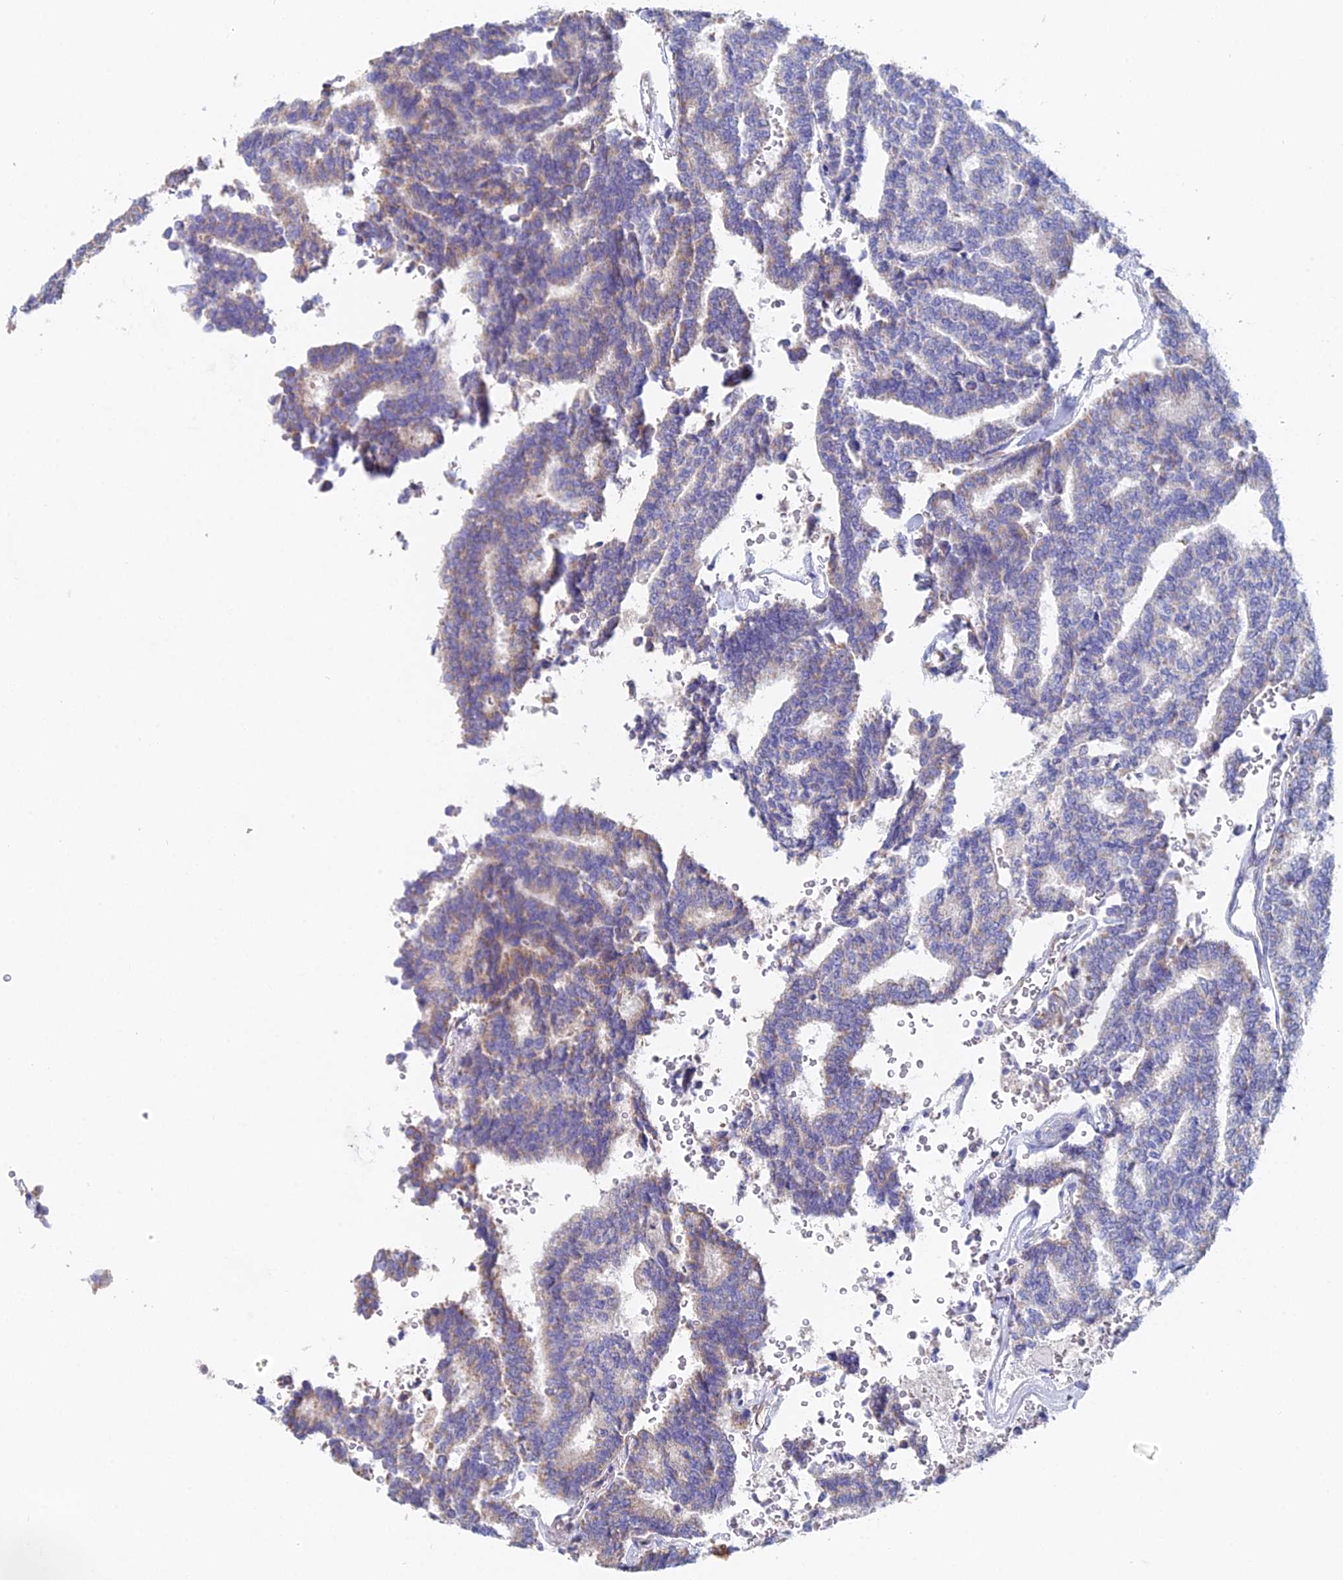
{"staining": {"intensity": "weak", "quantity": "25%-75%", "location": "cytoplasmic/membranous"}, "tissue": "thyroid cancer", "cell_type": "Tumor cells", "image_type": "cancer", "snomed": [{"axis": "morphology", "description": "Papillary adenocarcinoma, NOS"}, {"axis": "topography", "description": "Thyroid gland"}], "caption": "Thyroid cancer (papillary adenocarcinoma) tissue shows weak cytoplasmic/membranous positivity in approximately 25%-75% of tumor cells", "gene": "CRACR2B", "patient": {"sex": "female", "age": 35}}